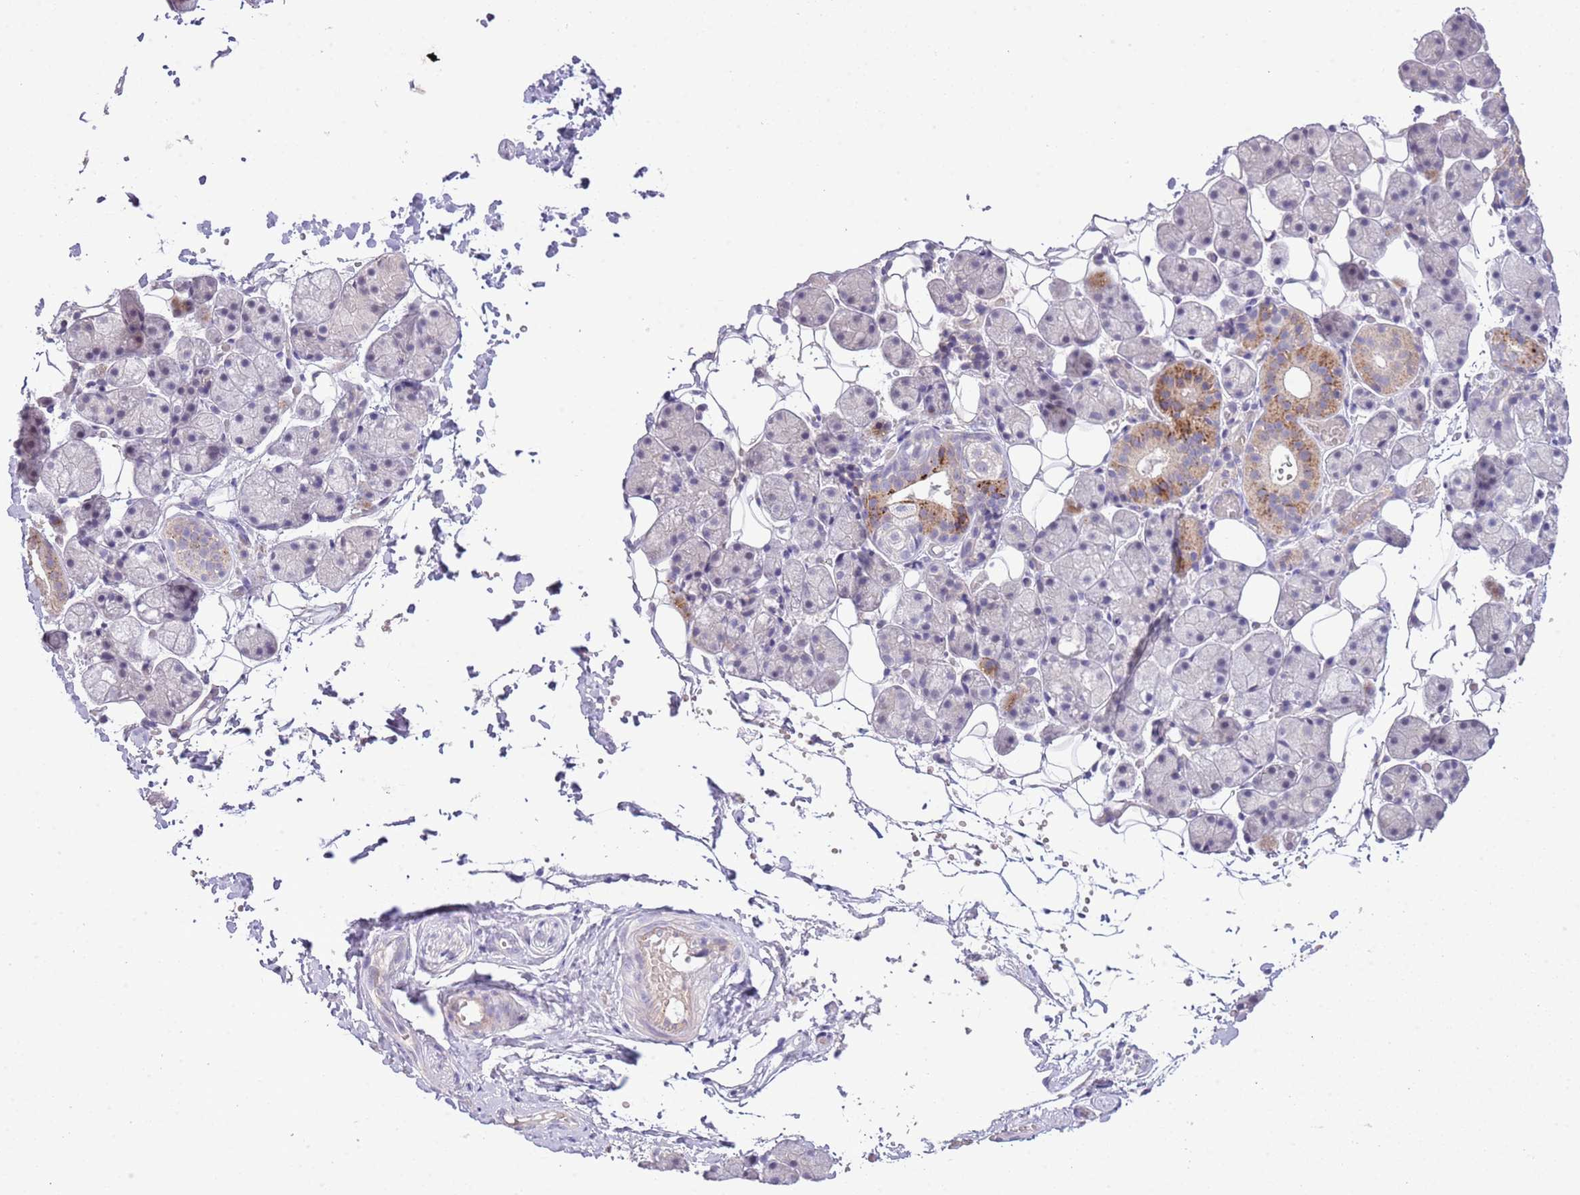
{"staining": {"intensity": "strong", "quantity": "<25%", "location": "cytoplasmic/membranous"}, "tissue": "salivary gland", "cell_type": "Glandular cells", "image_type": "normal", "snomed": [{"axis": "morphology", "description": "Normal tissue, NOS"}, {"axis": "topography", "description": "Salivary gland"}], "caption": "IHC histopathology image of benign salivary gland: salivary gland stained using IHC displays medium levels of strong protein expression localized specifically in the cytoplasmic/membranous of glandular cells, appearing as a cytoplasmic/membranous brown color.", "gene": "ABHD17A", "patient": {"sex": "female", "age": 33}}